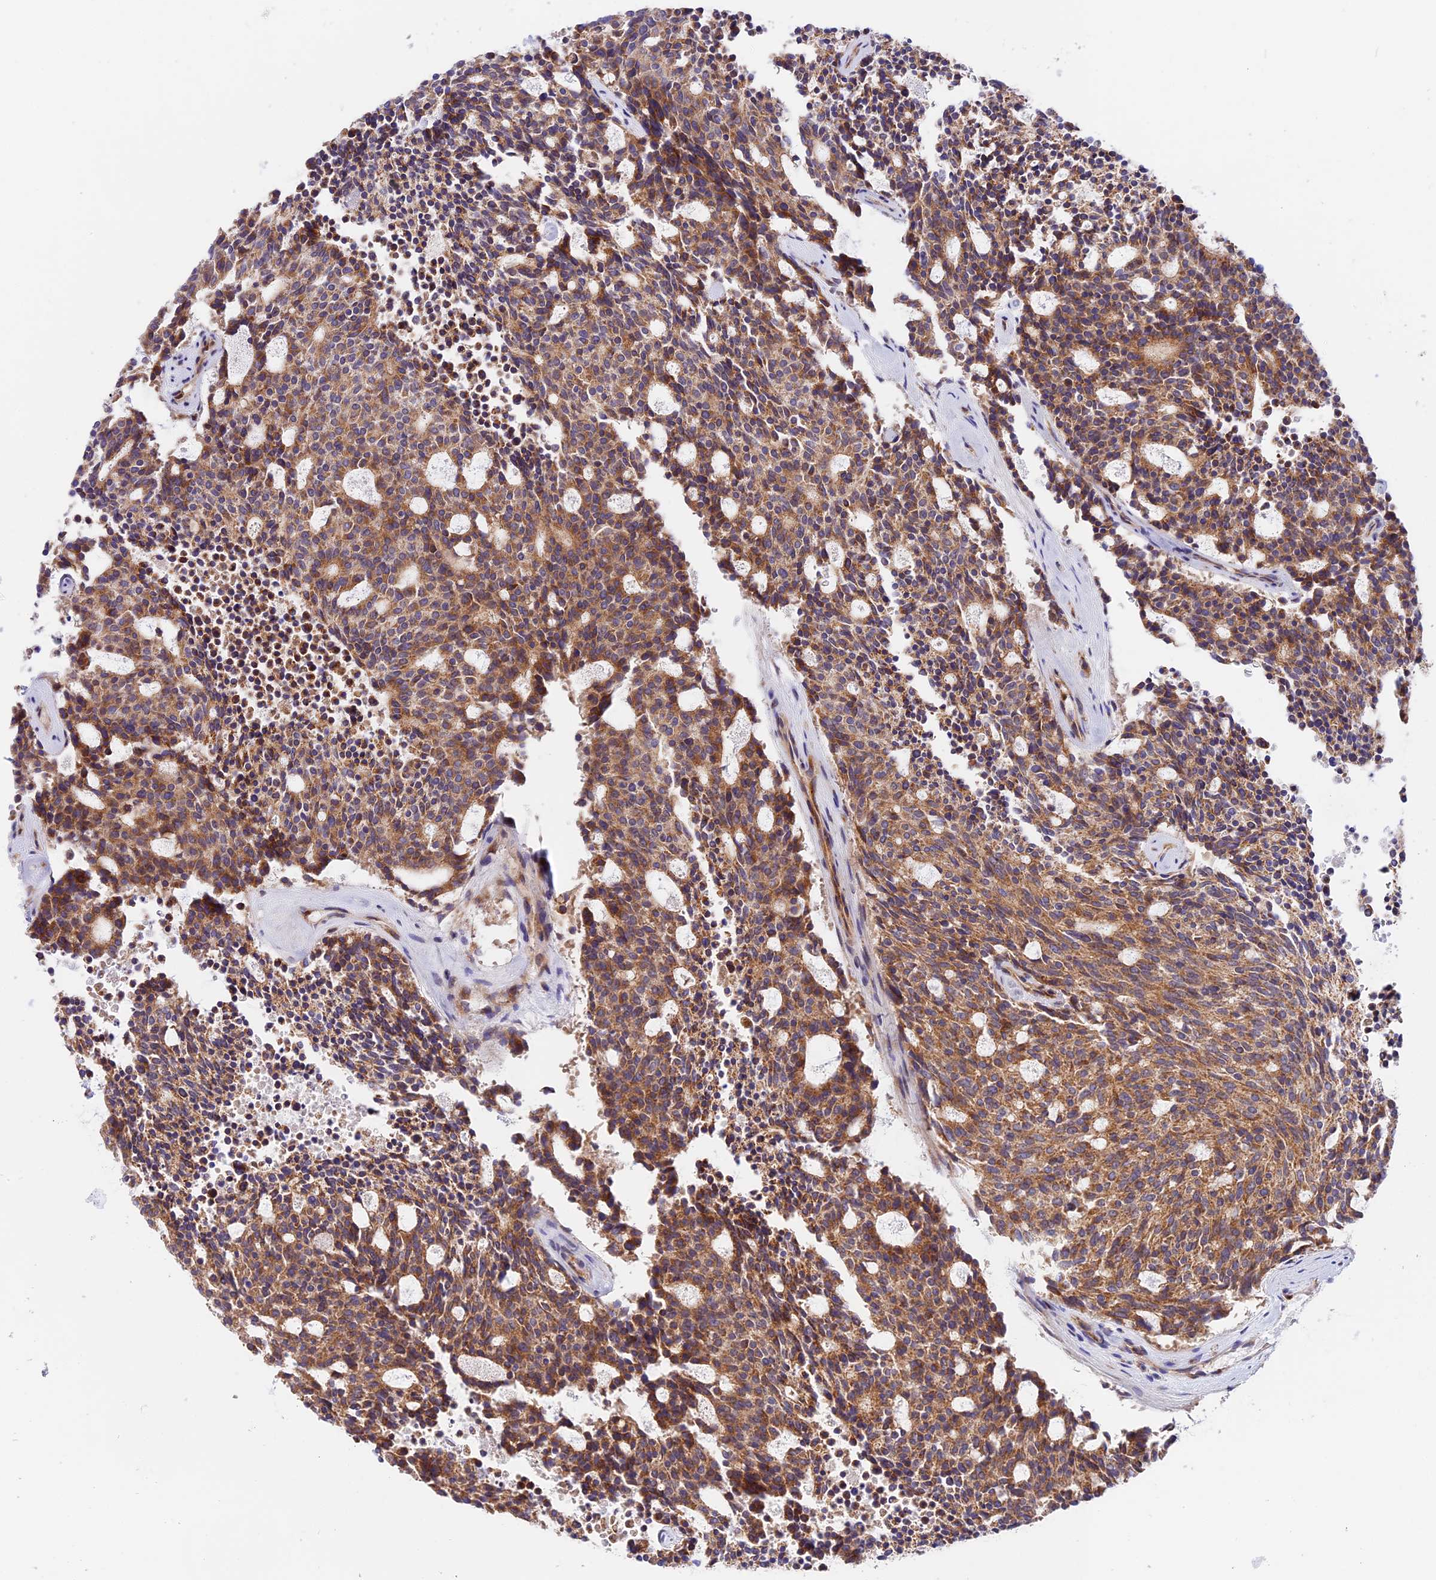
{"staining": {"intensity": "moderate", "quantity": ">75%", "location": "cytoplasmic/membranous"}, "tissue": "carcinoid", "cell_type": "Tumor cells", "image_type": "cancer", "snomed": [{"axis": "morphology", "description": "Carcinoid, malignant, NOS"}, {"axis": "topography", "description": "Pancreas"}], "caption": "An IHC micrograph of neoplastic tissue is shown. Protein staining in brown shows moderate cytoplasmic/membranous positivity in carcinoid within tumor cells. Using DAB (3,3'-diaminobenzidine) (brown) and hematoxylin (blue) stains, captured at high magnification using brightfield microscopy.", "gene": "MRAS", "patient": {"sex": "female", "age": 54}}